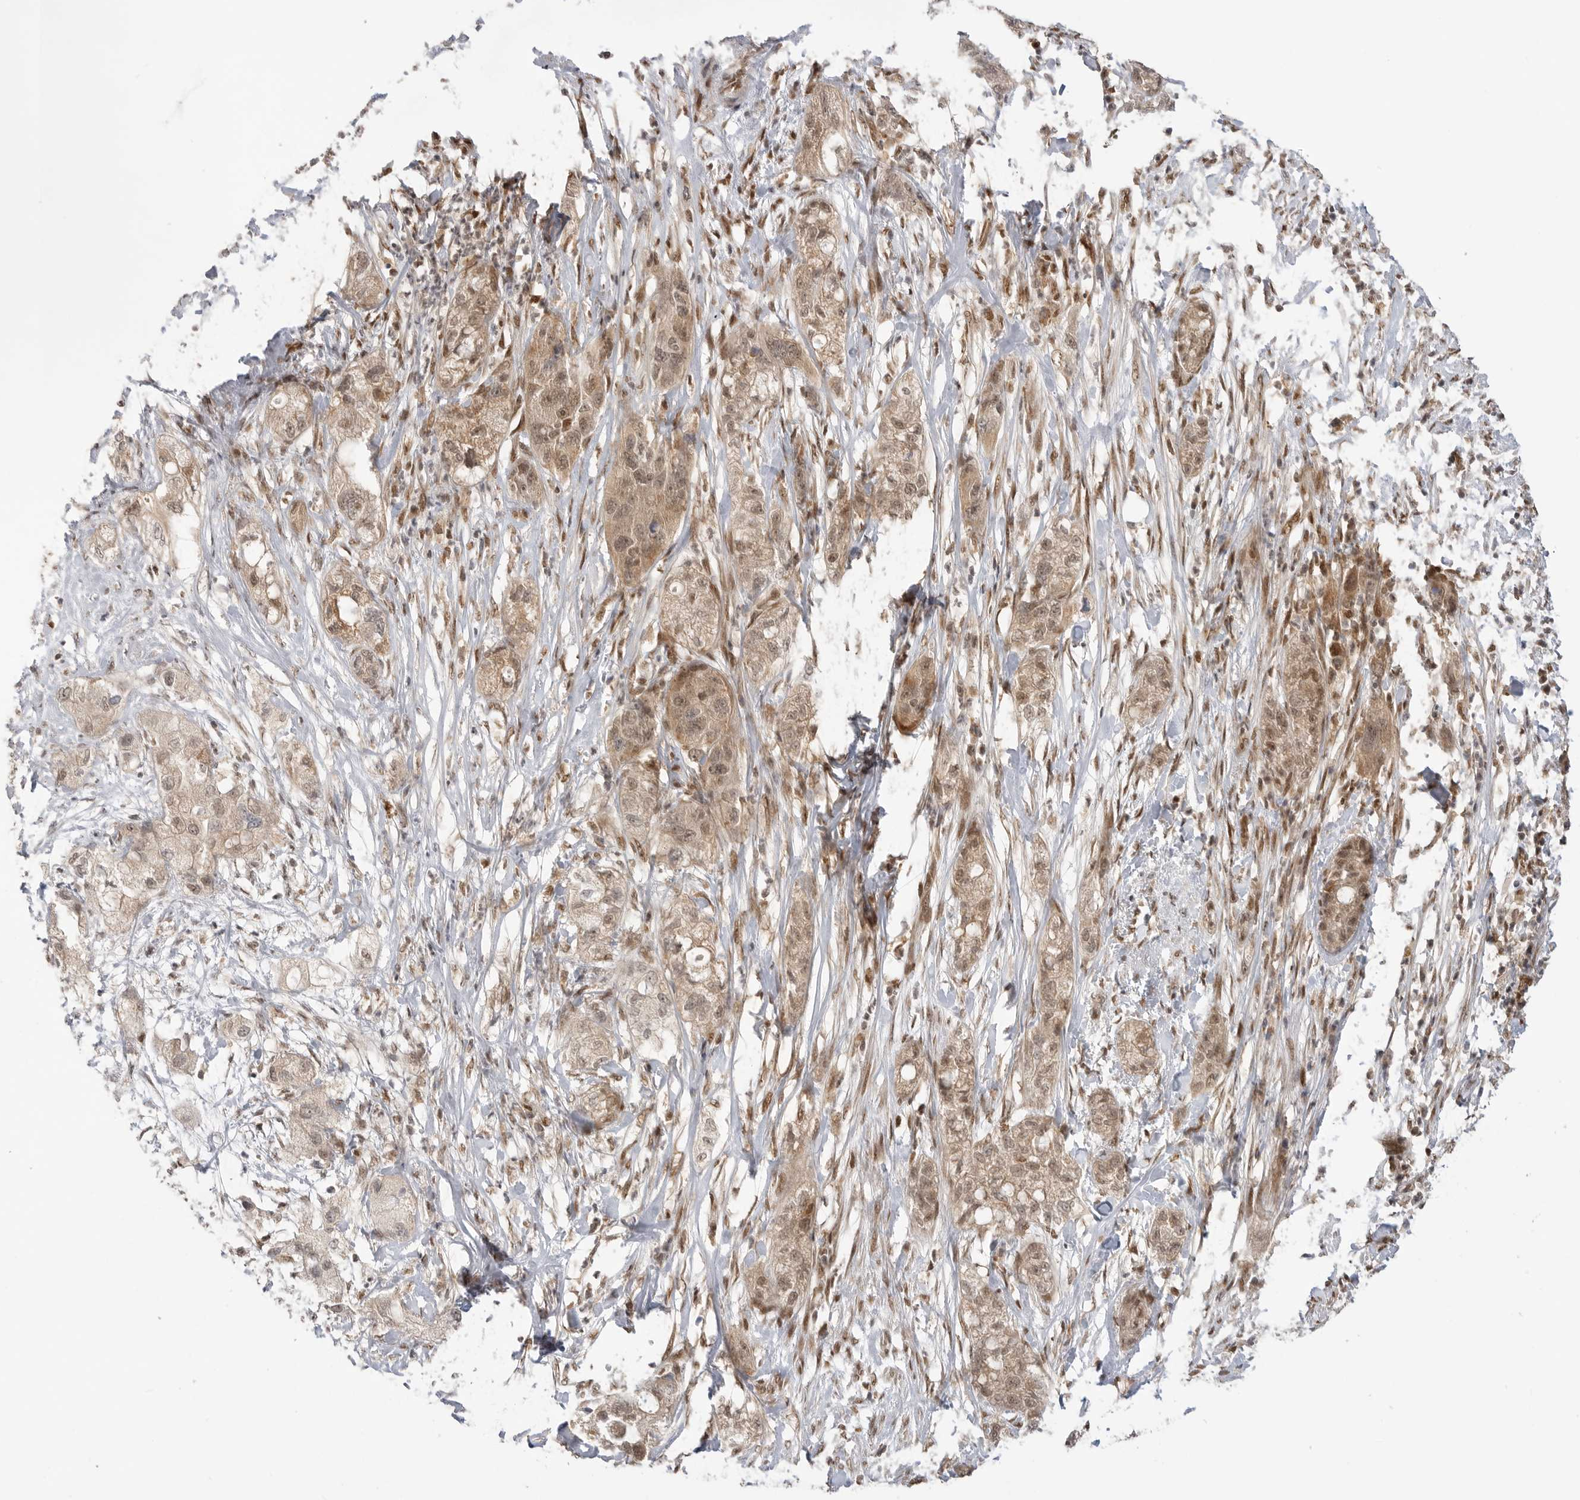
{"staining": {"intensity": "moderate", "quantity": ">75%", "location": "cytoplasmic/membranous,nuclear"}, "tissue": "pancreatic cancer", "cell_type": "Tumor cells", "image_type": "cancer", "snomed": [{"axis": "morphology", "description": "Adenocarcinoma, NOS"}, {"axis": "topography", "description": "Pancreas"}], "caption": "Tumor cells display moderate cytoplasmic/membranous and nuclear expression in about >75% of cells in pancreatic adenocarcinoma.", "gene": "ALKAL1", "patient": {"sex": "female", "age": 78}}